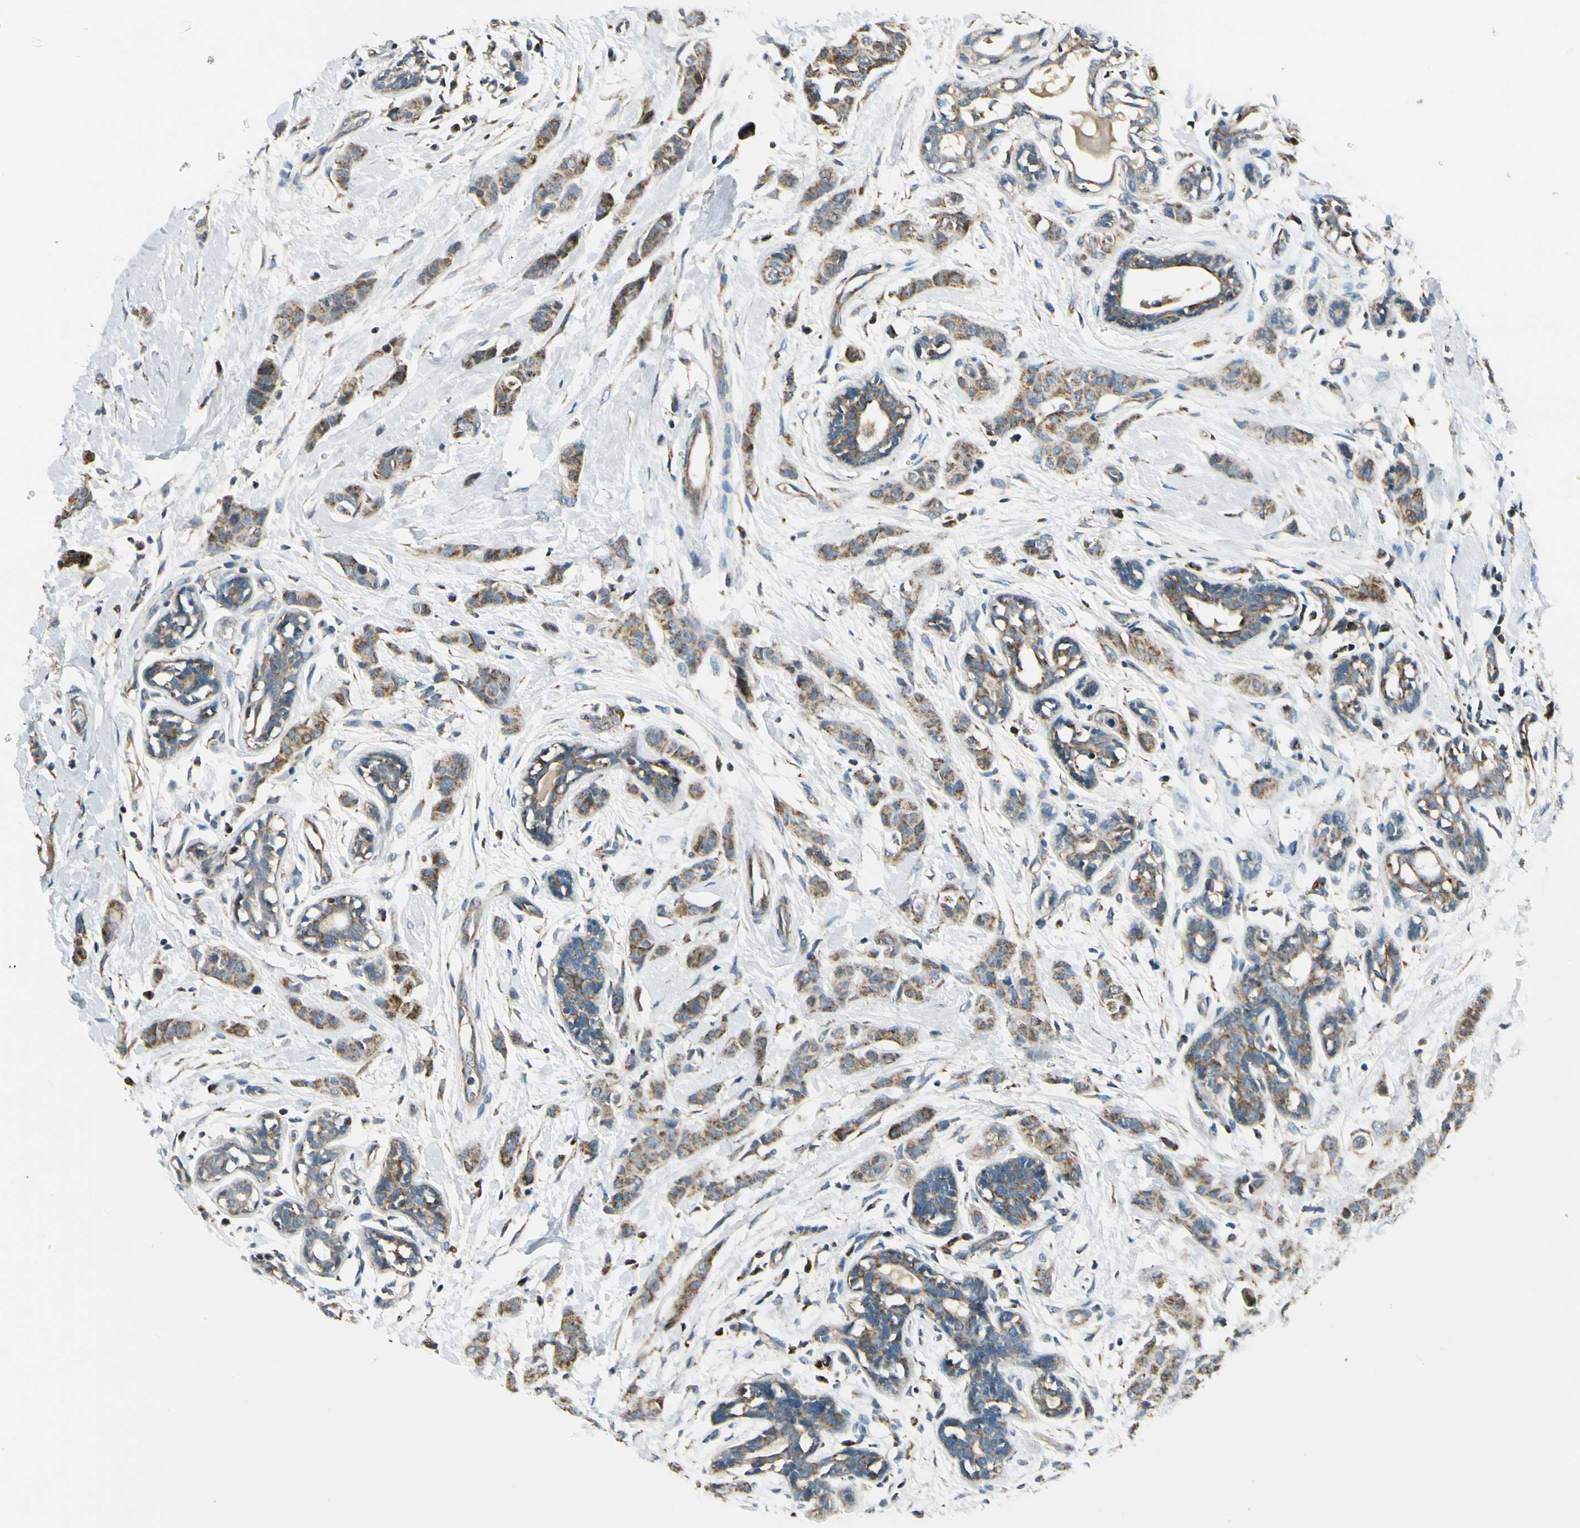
{"staining": {"intensity": "moderate", "quantity": ">75%", "location": "cytoplasmic/membranous"}, "tissue": "breast cancer", "cell_type": "Tumor cells", "image_type": "cancer", "snomed": [{"axis": "morphology", "description": "Normal tissue, NOS"}, {"axis": "morphology", "description": "Duct carcinoma"}, {"axis": "topography", "description": "Breast"}], "caption": "Immunohistochemistry (IHC) micrograph of breast cancer stained for a protein (brown), which reveals medium levels of moderate cytoplasmic/membranous positivity in approximately >75% of tumor cells.", "gene": "EPHB3", "patient": {"sex": "female", "age": 40}}